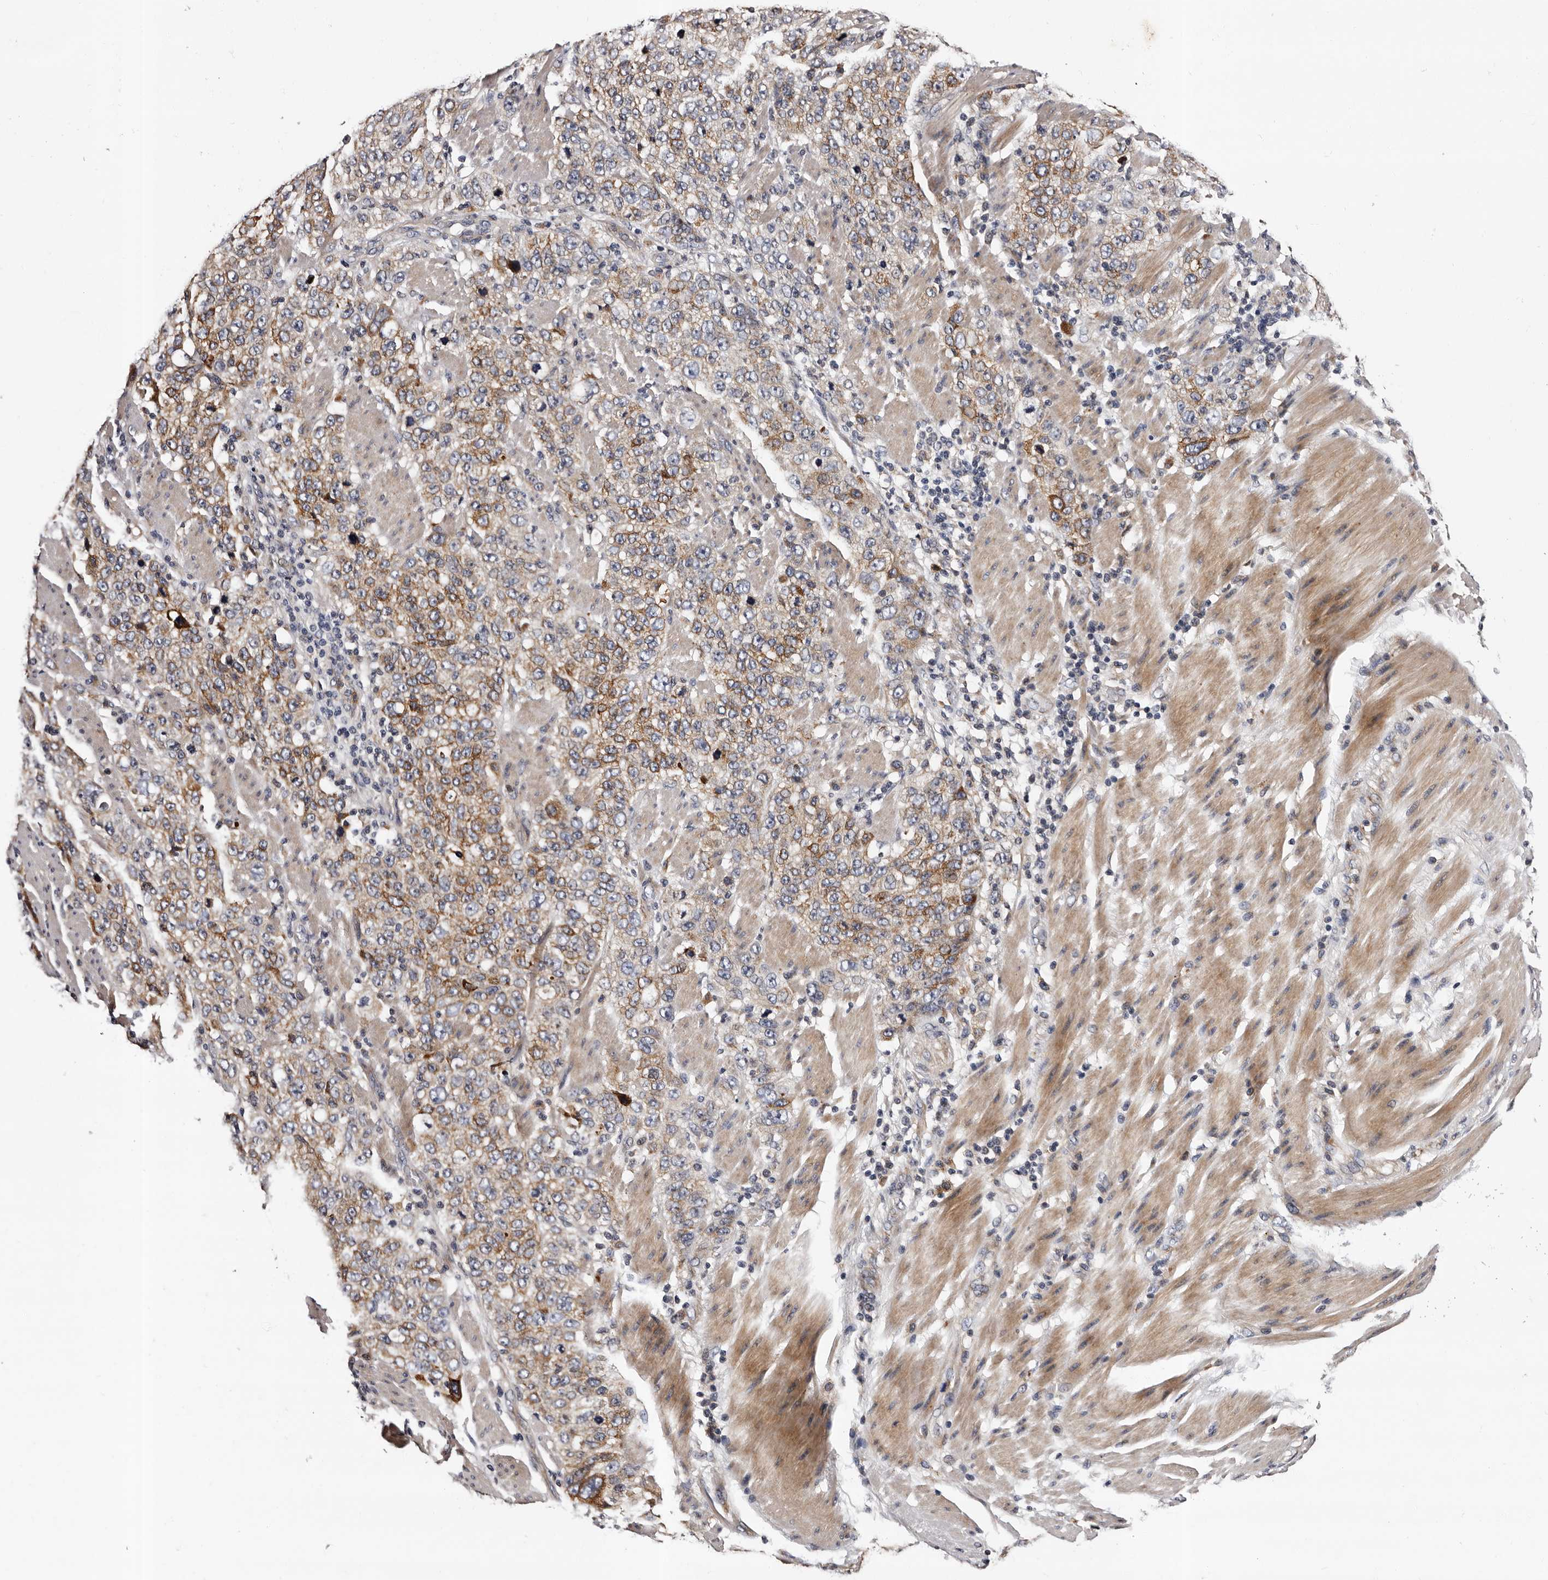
{"staining": {"intensity": "moderate", "quantity": ">75%", "location": "cytoplasmic/membranous"}, "tissue": "stomach cancer", "cell_type": "Tumor cells", "image_type": "cancer", "snomed": [{"axis": "morphology", "description": "Adenocarcinoma, NOS"}, {"axis": "topography", "description": "Stomach"}], "caption": "Immunohistochemistry (IHC) (DAB (3,3'-diaminobenzidine)) staining of stomach cancer (adenocarcinoma) shows moderate cytoplasmic/membranous protein positivity in approximately >75% of tumor cells.", "gene": "ADCK5", "patient": {"sex": "male", "age": 48}}